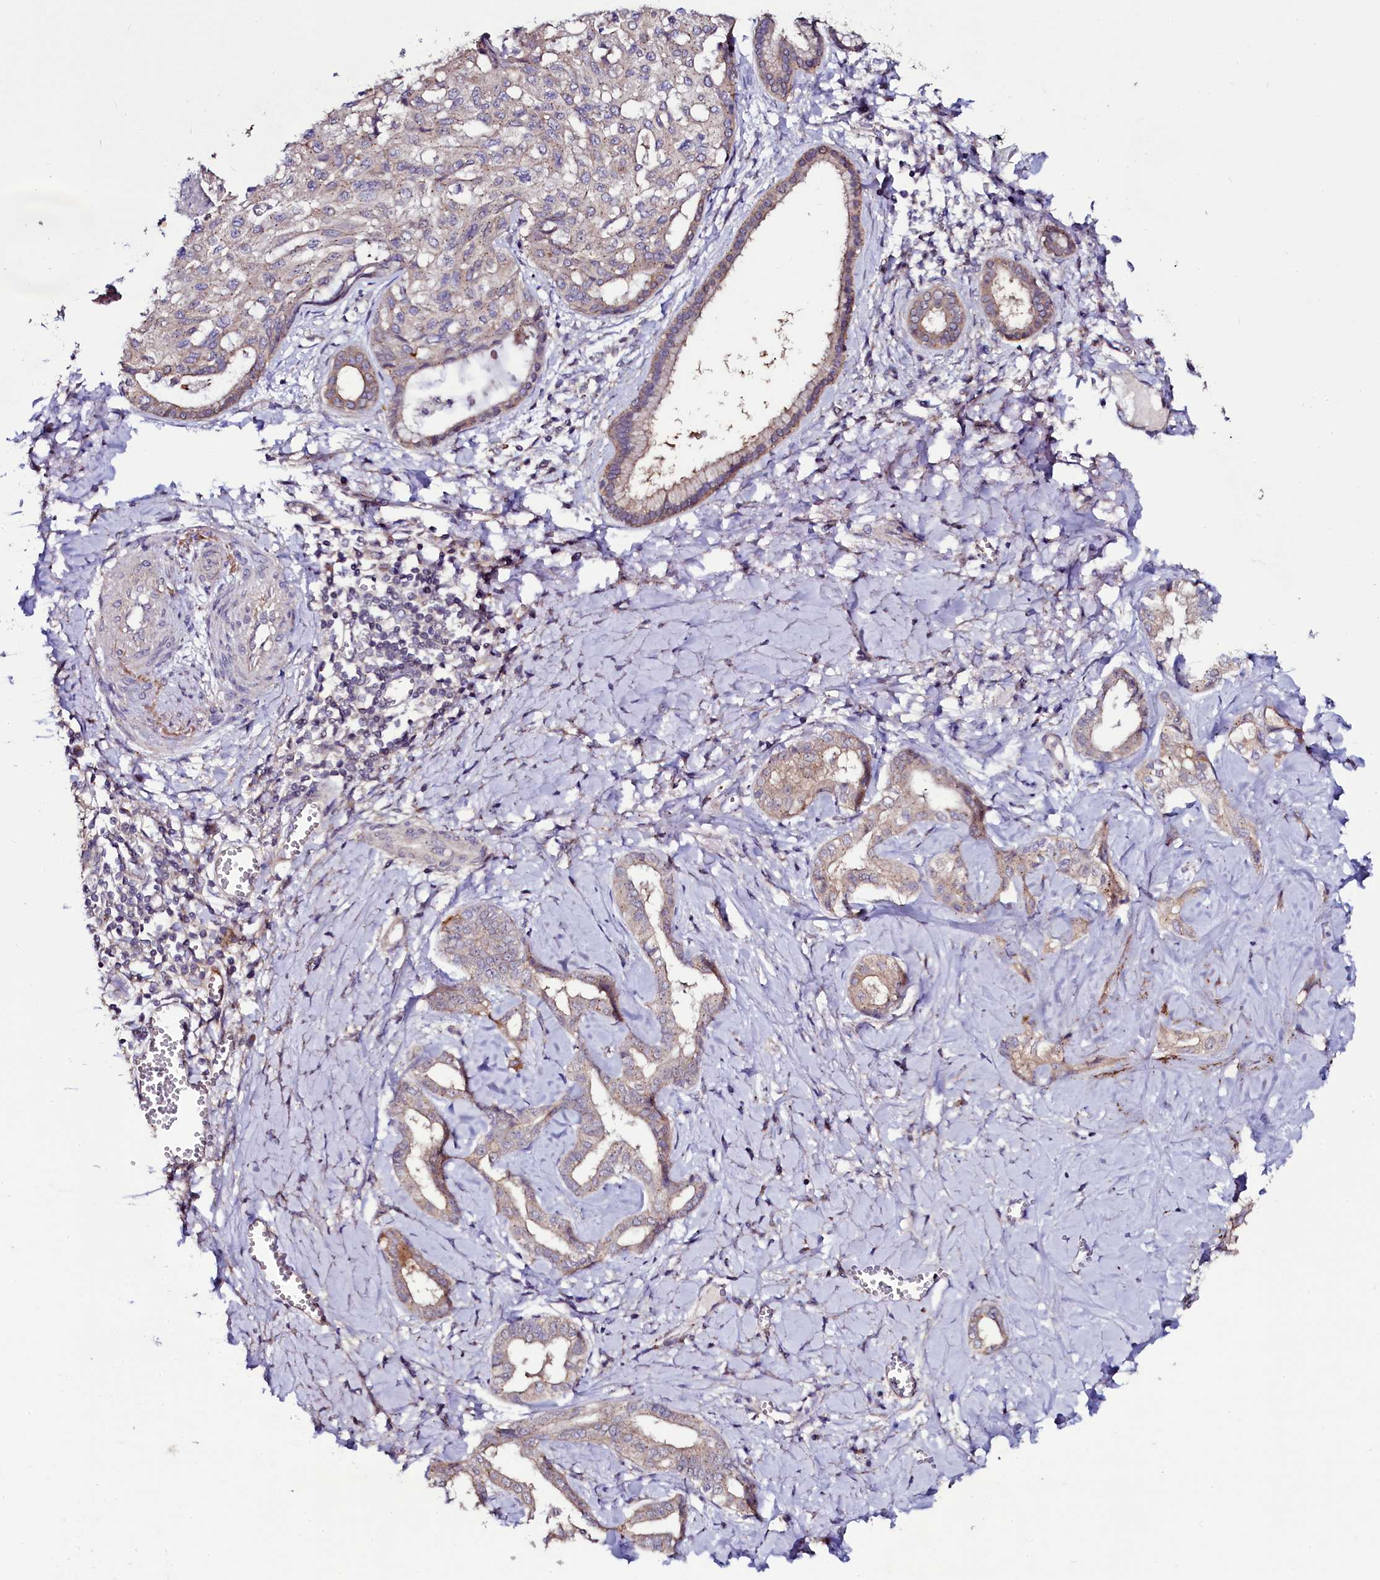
{"staining": {"intensity": "moderate", "quantity": "25%-75%", "location": "cytoplasmic/membranous"}, "tissue": "liver cancer", "cell_type": "Tumor cells", "image_type": "cancer", "snomed": [{"axis": "morphology", "description": "Cholangiocarcinoma"}, {"axis": "topography", "description": "Liver"}], "caption": "Liver cancer stained with a brown dye shows moderate cytoplasmic/membranous positive expression in approximately 25%-75% of tumor cells.", "gene": "USPL1", "patient": {"sex": "female", "age": 77}}